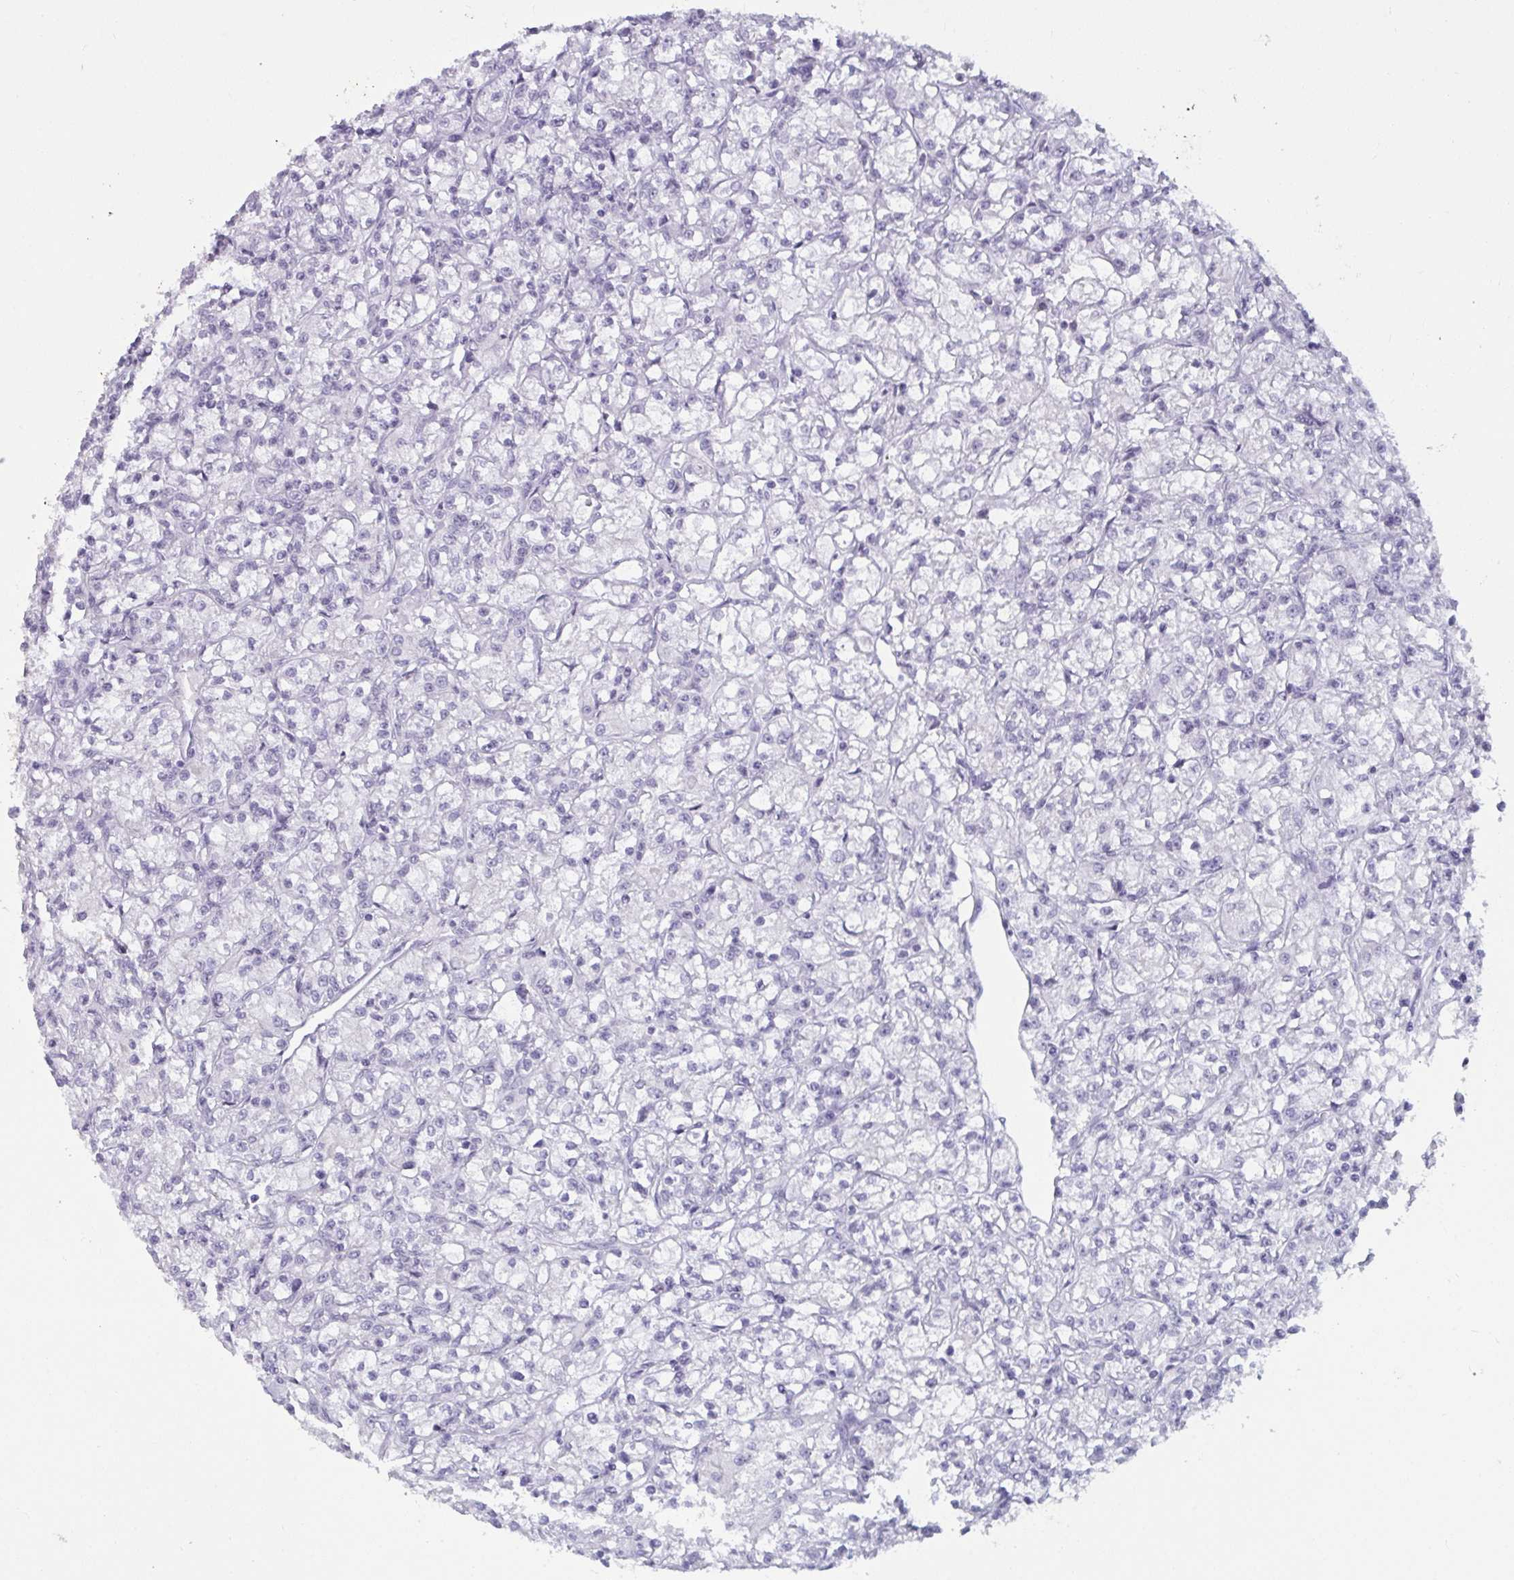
{"staining": {"intensity": "negative", "quantity": "none", "location": "none"}, "tissue": "renal cancer", "cell_type": "Tumor cells", "image_type": "cancer", "snomed": [{"axis": "morphology", "description": "Adenocarcinoma, NOS"}, {"axis": "topography", "description": "Kidney"}], "caption": "There is no significant staining in tumor cells of renal adenocarcinoma.", "gene": "TBC1D4", "patient": {"sex": "female", "age": 59}}